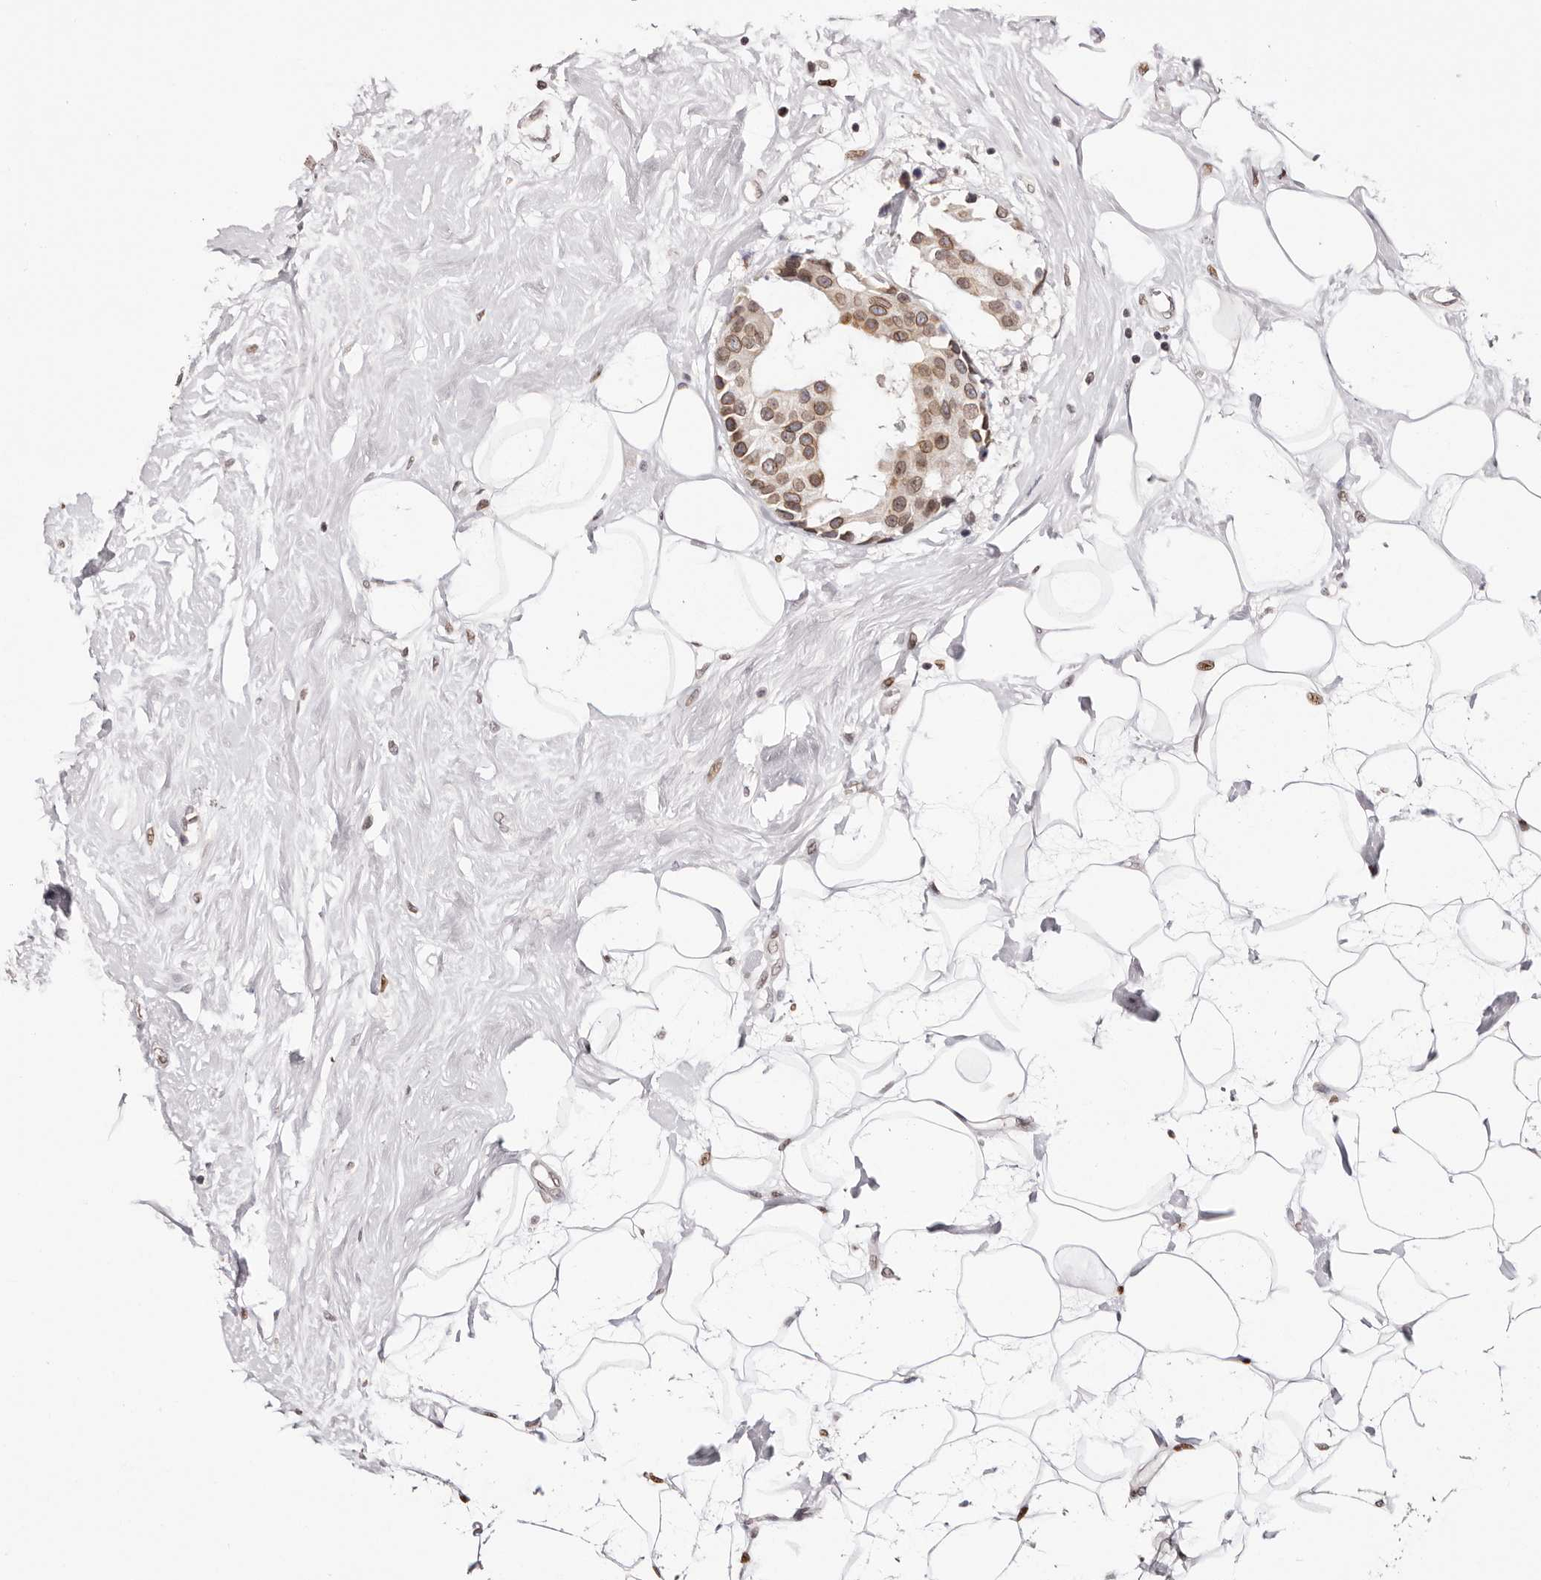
{"staining": {"intensity": "moderate", "quantity": ">75%", "location": "cytoplasmic/membranous,nuclear"}, "tissue": "breast cancer", "cell_type": "Tumor cells", "image_type": "cancer", "snomed": [{"axis": "morphology", "description": "Normal tissue, NOS"}, {"axis": "morphology", "description": "Duct carcinoma"}, {"axis": "topography", "description": "Breast"}], "caption": "Immunohistochemistry (IHC) of intraductal carcinoma (breast) demonstrates medium levels of moderate cytoplasmic/membranous and nuclear positivity in approximately >75% of tumor cells. The staining was performed using DAB (3,3'-diaminobenzidine), with brown indicating positive protein expression. Nuclei are stained blue with hematoxylin.", "gene": "NUP153", "patient": {"sex": "female", "age": 39}}